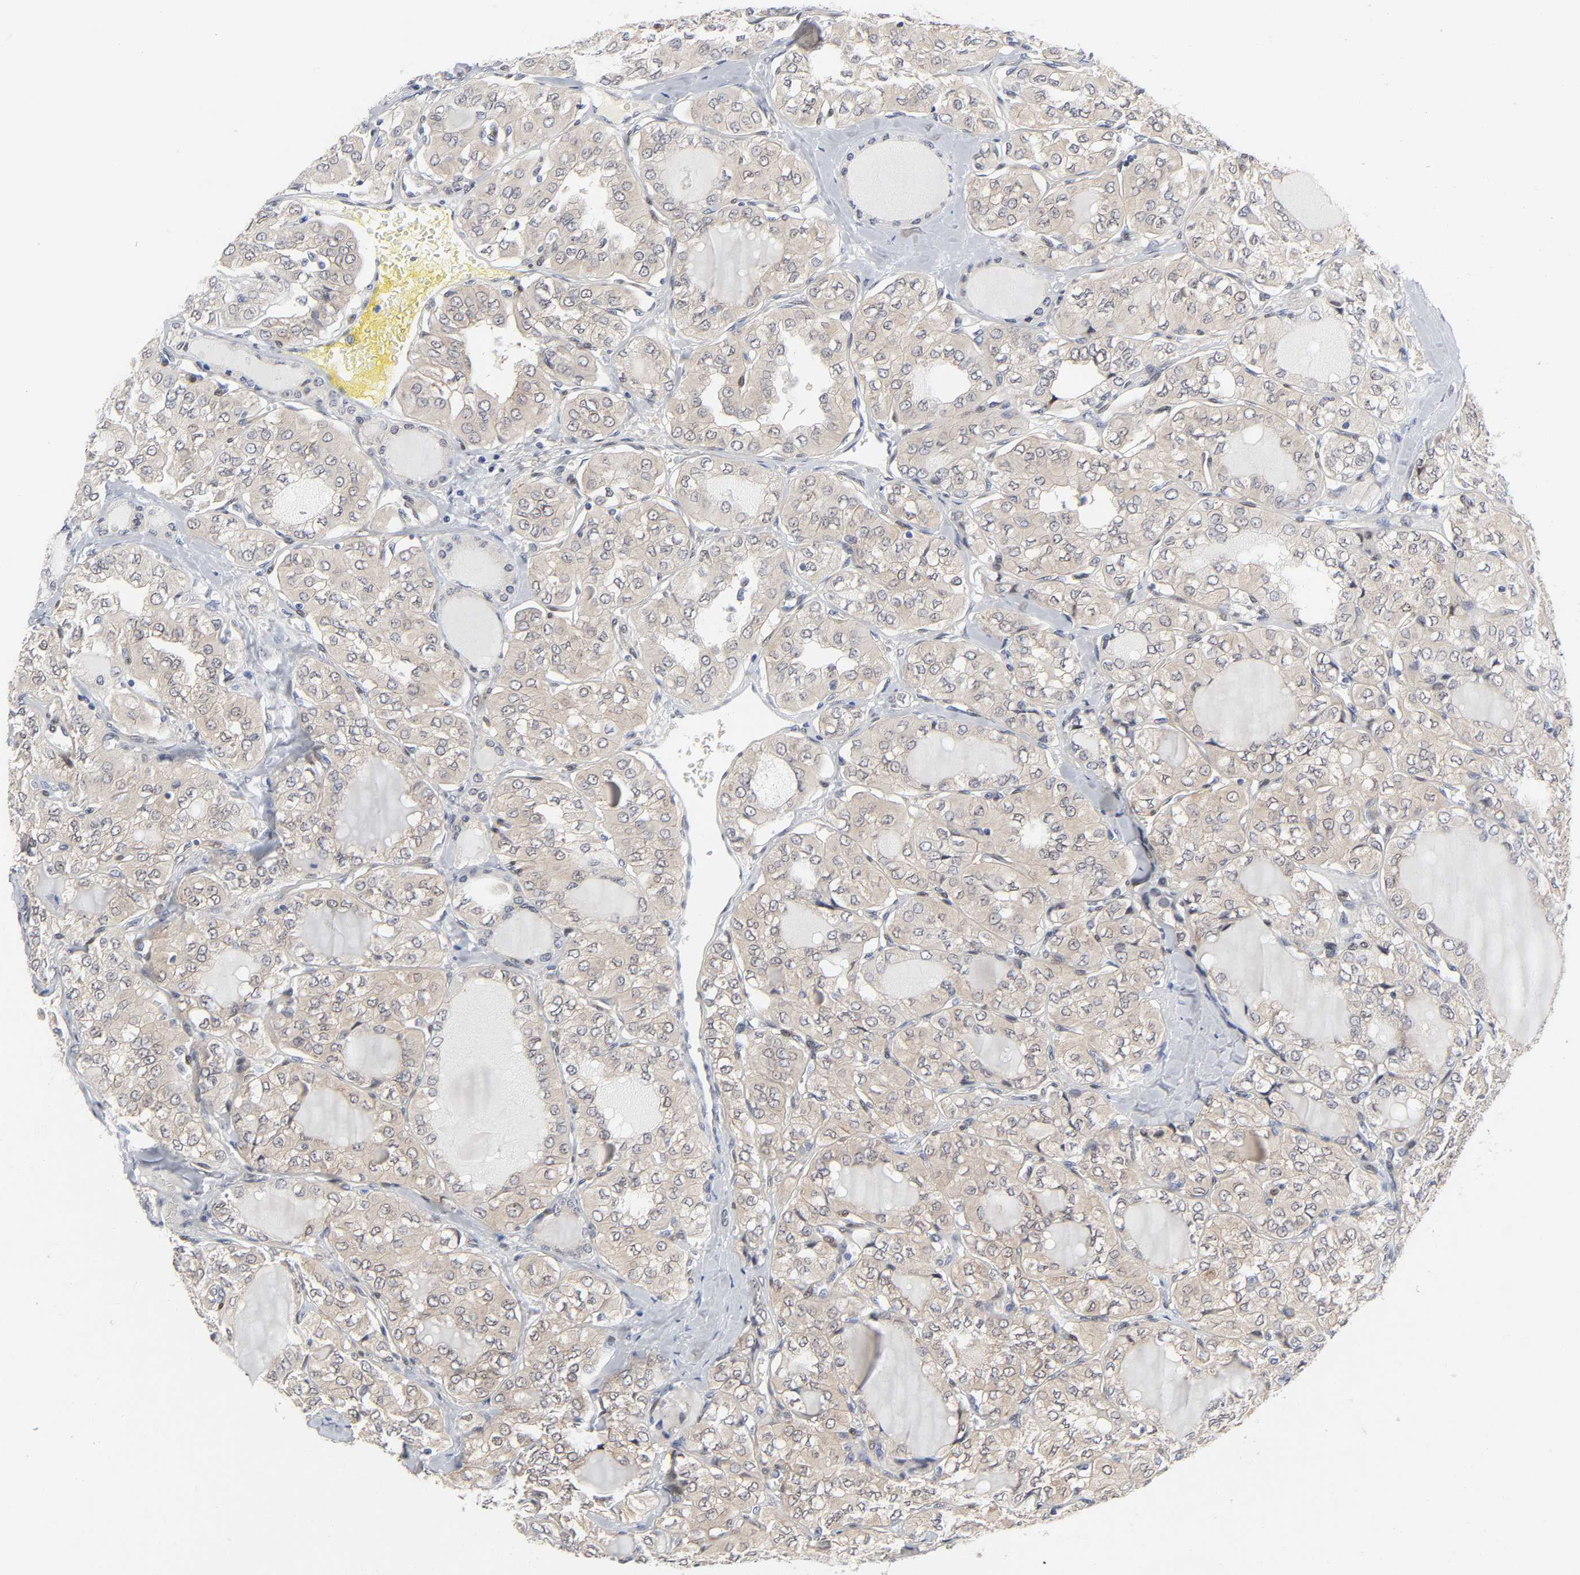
{"staining": {"intensity": "weak", "quantity": "25%-75%", "location": "cytoplasmic/membranous"}, "tissue": "thyroid cancer", "cell_type": "Tumor cells", "image_type": "cancer", "snomed": [{"axis": "morphology", "description": "Papillary adenocarcinoma, NOS"}, {"axis": "topography", "description": "Thyroid gland"}], "caption": "Immunohistochemical staining of human thyroid papillary adenocarcinoma reveals weak cytoplasmic/membranous protein staining in approximately 25%-75% of tumor cells.", "gene": "PTEN", "patient": {"sex": "male", "age": 20}}